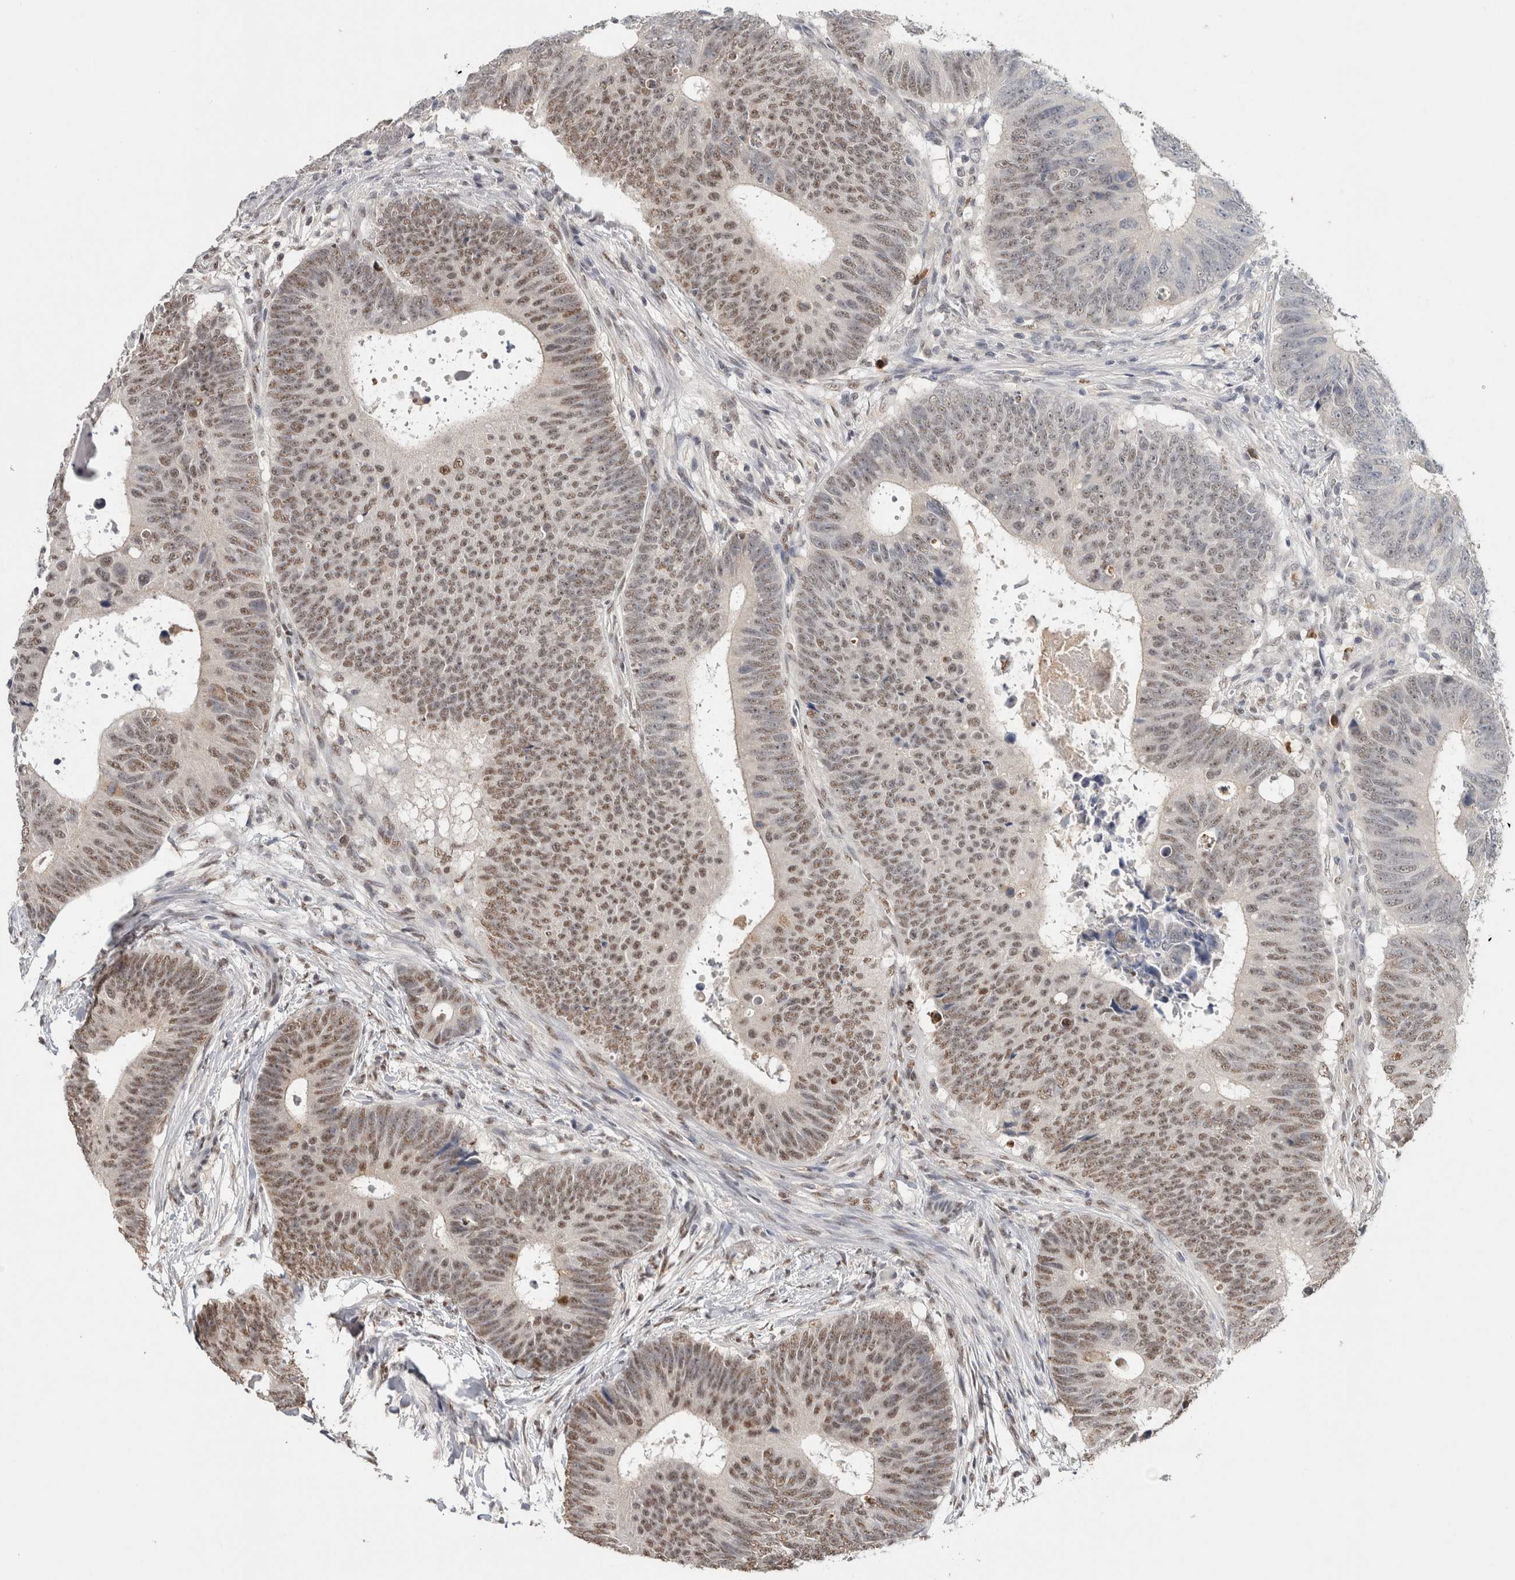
{"staining": {"intensity": "weak", "quantity": ">75%", "location": "cytoplasmic/membranous,nuclear"}, "tissue": "colorectal cancer", "cell_type": "Tumor cells", "image_type": "cancer", "snomed": [{"axis": "morphology", "description": "Adenocarcinoma, NOS"}, {"axis": "topography", "description": "Colon"}], "caption": "Adenocarcinoma (colorectal) stained with immunohistochemistry (IHC) shows weak cytoplasmic/membranous and nuclear positivity in about >75% of tumor cells. The staining is performed using DAB (3,3'-diaminobenzidine) brown chromogen to label protein expression. The nuclei are counter-stained blue using hematoxylin.", "gene": "RPS6KA2", "patient": {"sex": "male", "age": 56}}